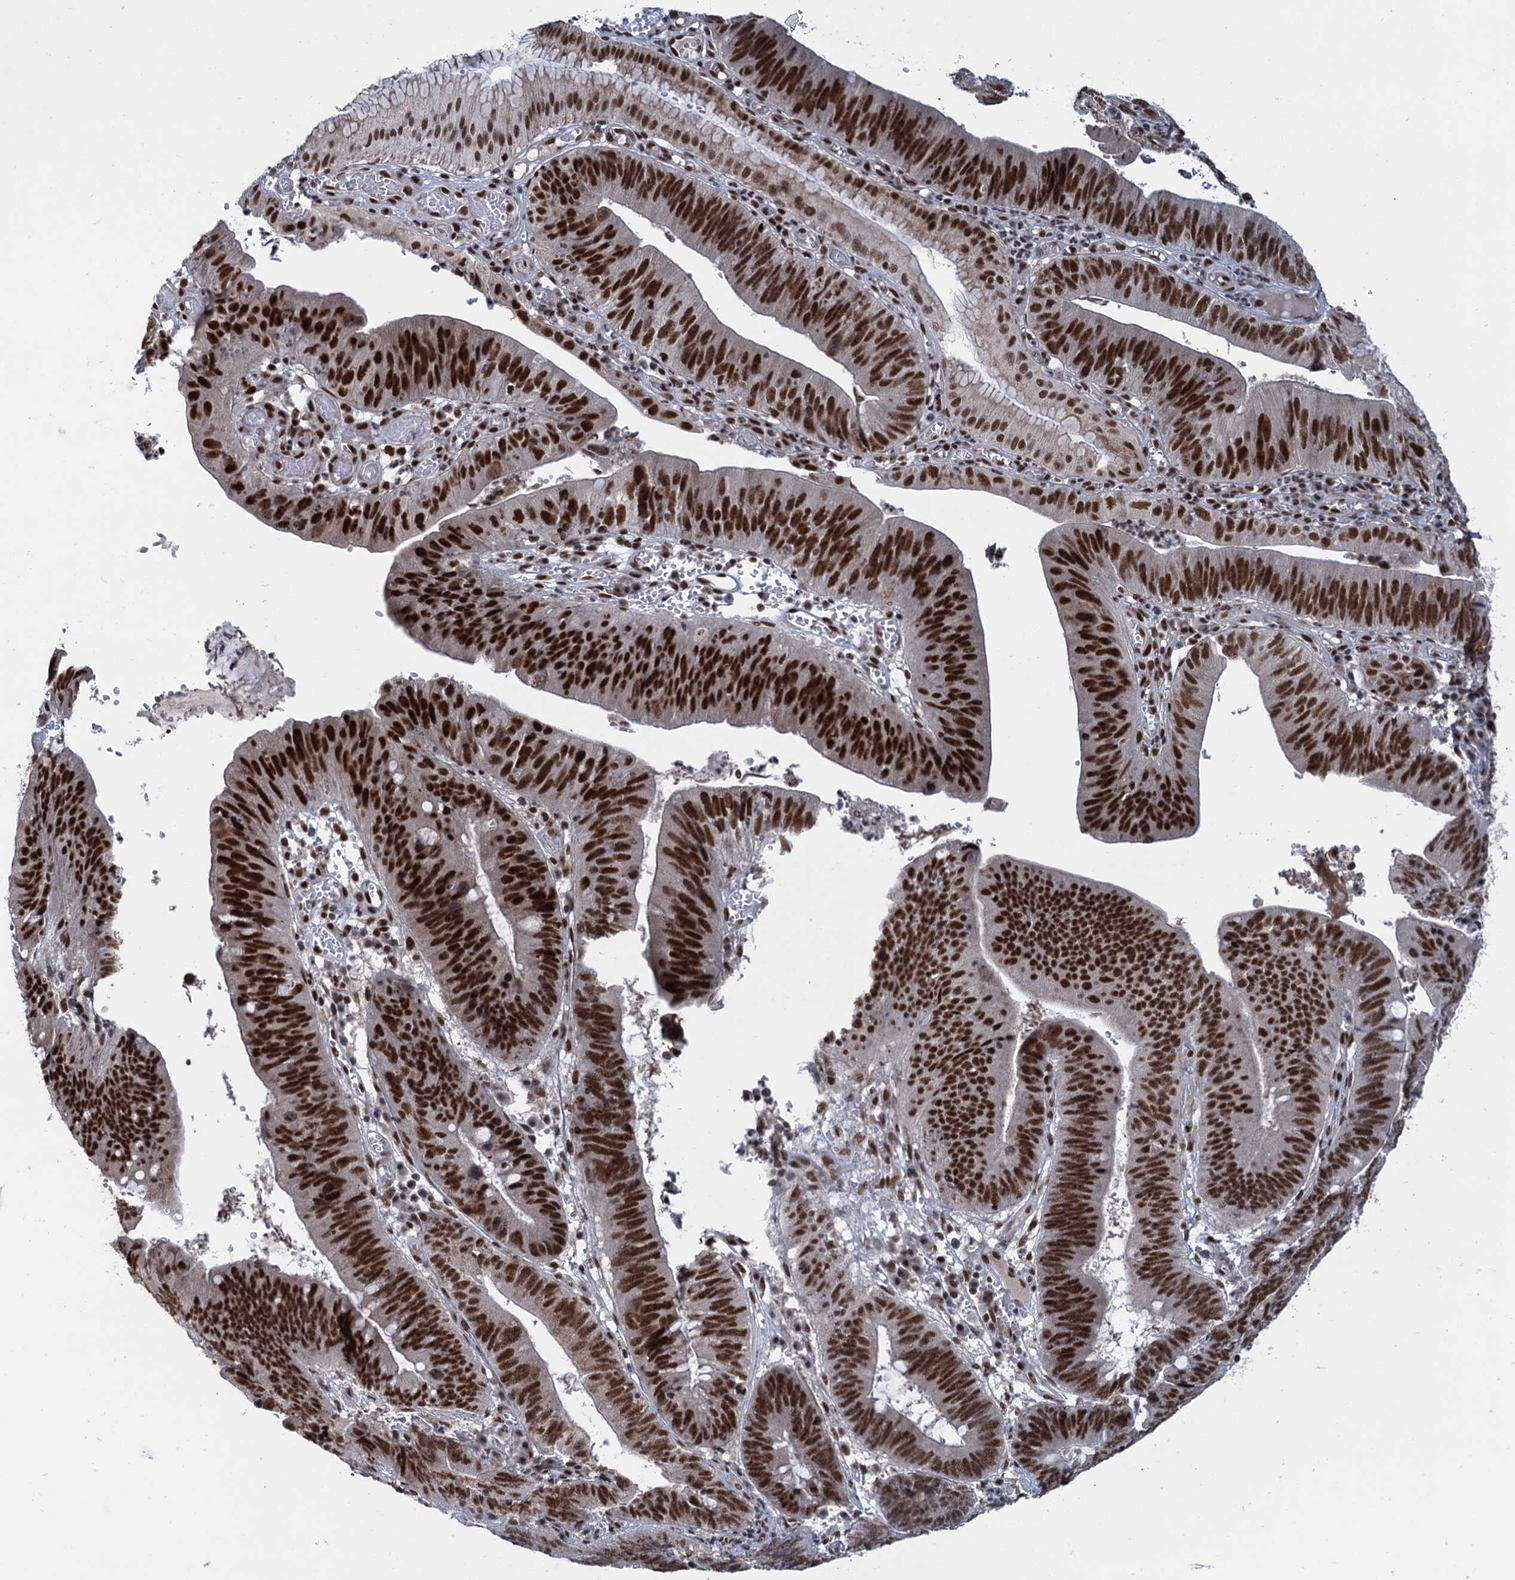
{"staining": {"intensity": "strong", "quantity": ">75%", "location": "nuclear"}, "tissue": "stomach cancer", "cell_type": "Tumor cells", "image_type": "cancer", "snomed": [{"axis": "morphology", "description": "Adenocarcinoma, NOS"}, {"axis": "topography", "description": "Stomach"}], "caption": "Immunohistochemical staining of human stomach cancer demonstrates strong nuclear protein positivity in approximately >75% of tumor cells.", "gene": "WBP4", "patient": {"sex": "male", "age": 59}}